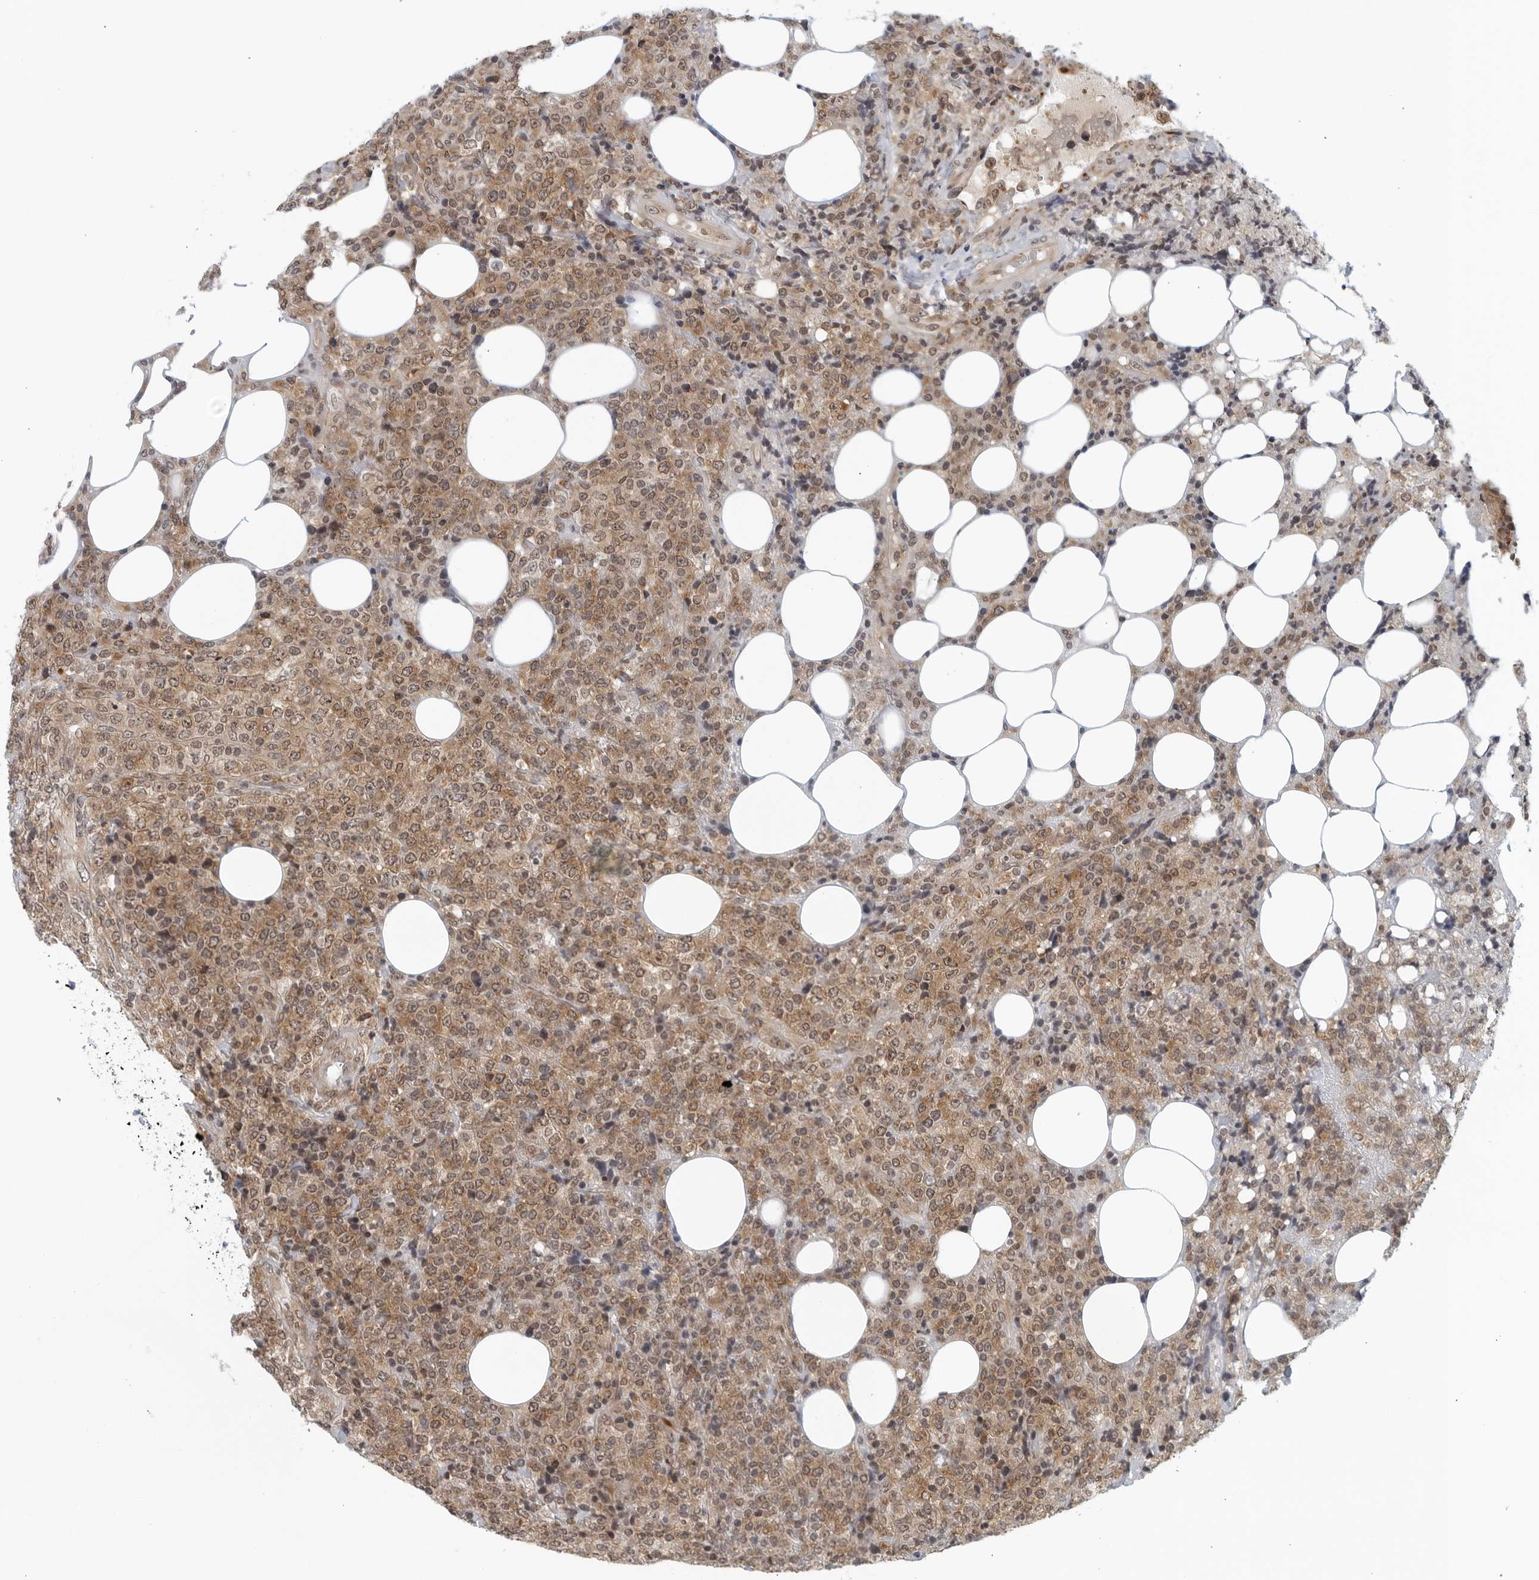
{"staining": {"intensity": "moderate", "quantity": ">75%", "location": "cytoplasmic/membranous,nuclear"}, "tissue": "lymphoma", "cell_type": "Tumor cells", "image_type": "cancer", "snomed": [{"axis": "morphology", "description": "Malignant lymphoma, non-Hodgkin's type, High grade"}, {"axis": "topography", "description": "Lymph node"}], "caption": "Protein staining of malignant lymphoma, non-Hodgkin's type (high-grade) tissue displays moderate cytoplasmic/membranous and nuclear staining in approximately >75% of tumor cells.", "gene": "RC3H1", "patient": {"sex": "male", "age": 13}}